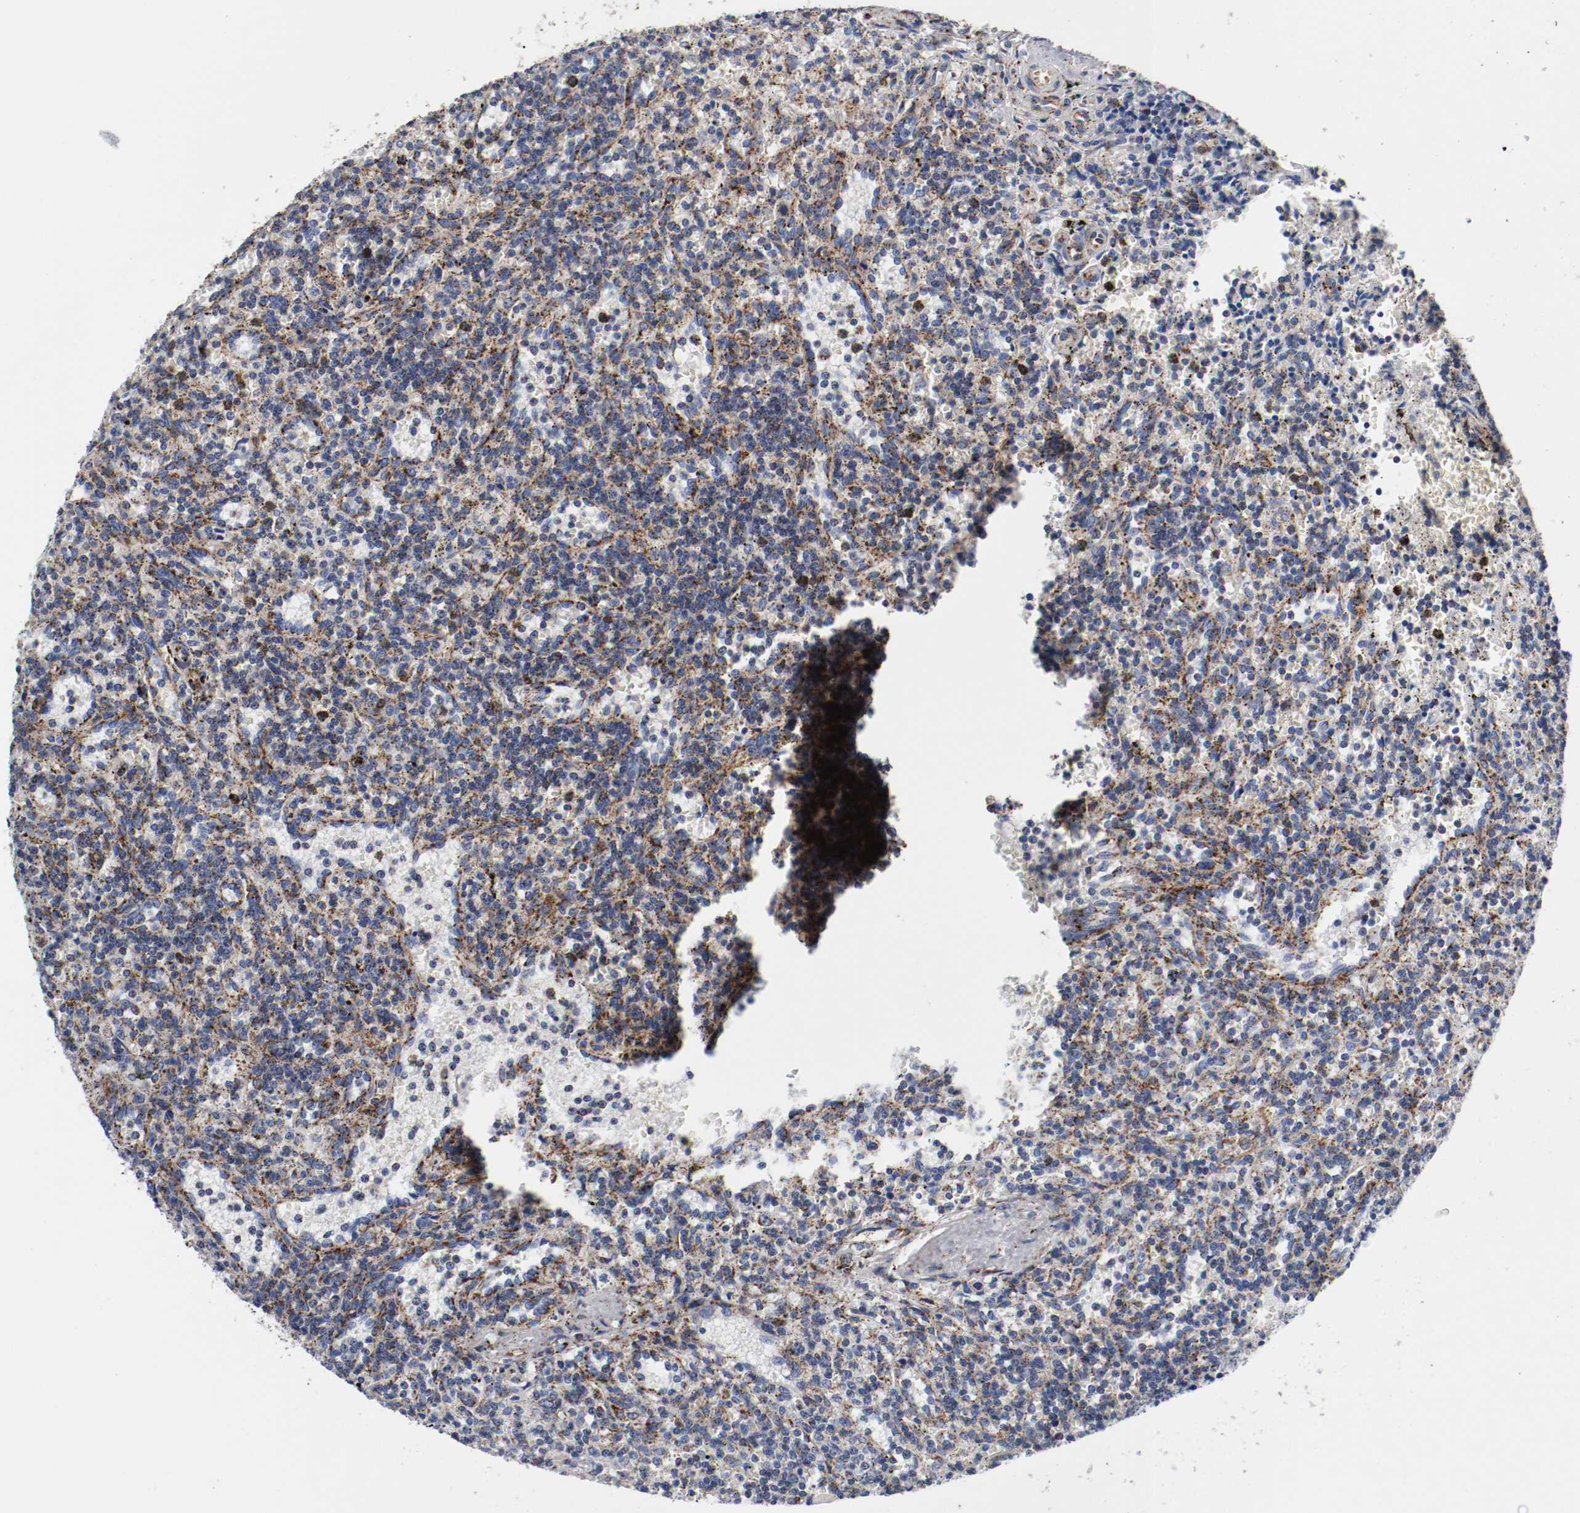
{"staining": {"intensity": "moderate", "quantity": "25%-75%", "location": "cytoplasmic/membranous"}, "tissue": "lymphoma", "cell_type": "Tumor cells", "image_type": "cancer", "snomed": [{"axis": "morphology", "description": "Malignant lymphoma, non-Hodgkin's type, Low grade"}, {"axis": "topography", "description": "Spleen"}], "caption": "Immunohistochemical staining of human malignant lymphoma, non-Hodgkin's type (low-grade) reveals medium levels of moderate cytoplasmic/membranous protein expression in approximately 25%-75% of tumor cells. (brown staining indicates protein expression, while blue staining denotes nuclei).", "gene": "TUBD1", "patient": {"sex": "male", "age": 73}}